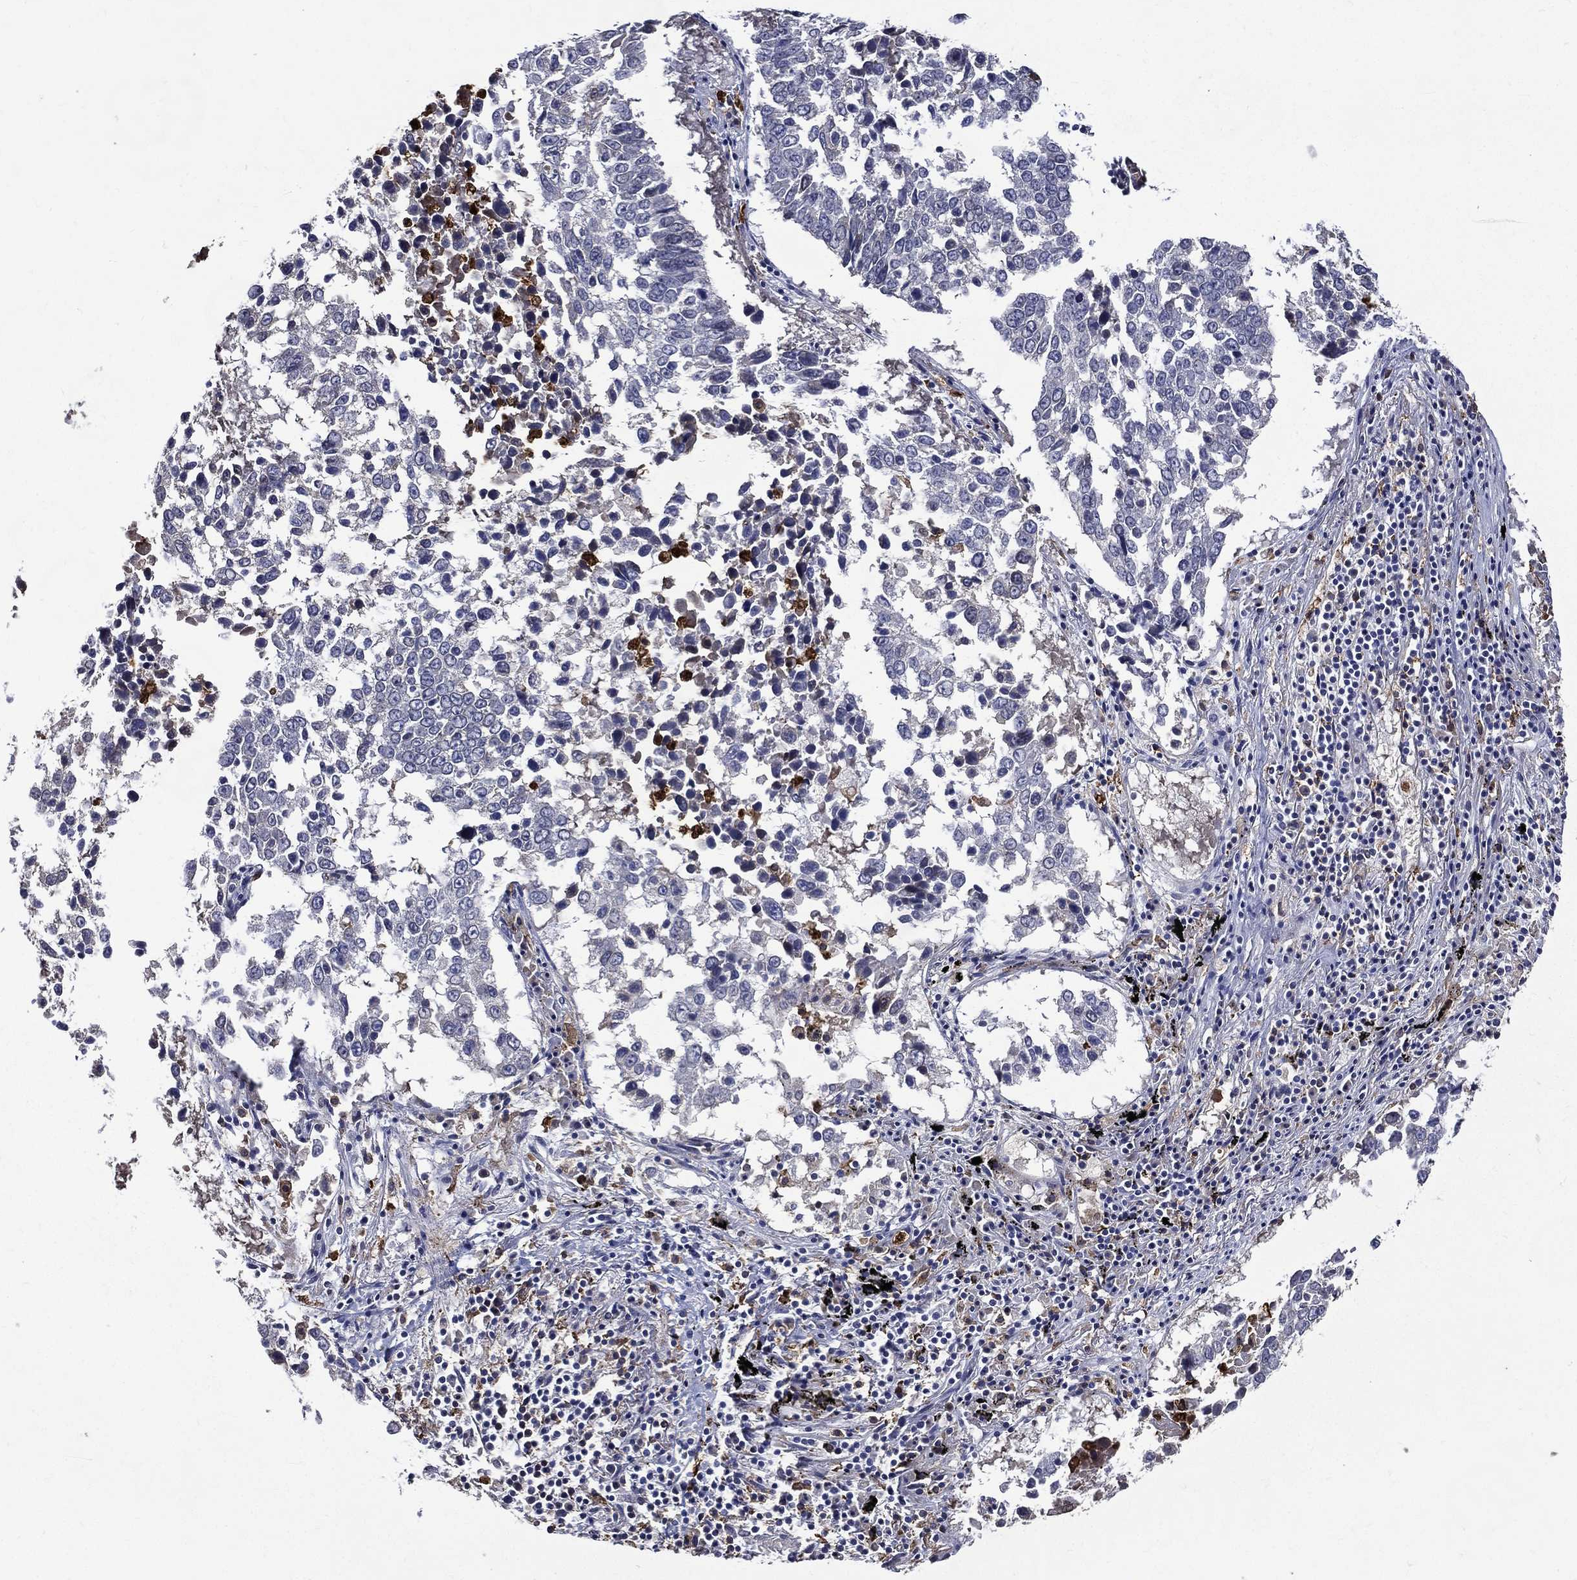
{"staining": {"intensity": "negative", "quantity": "none", "location": "none"}, "tissue": "lung cancer", "cell_type": "Tumor cells", "image_type": "cancer", "snomed": [{"axis": "morphology", "description": "Squamous cell carcinoma, NOS"}, {"axis": "topography", "description": "Lung"}], "caption": "Tumor cells are negative for protein expression in human lung cancer (squamous cell carcinoma).", "gene": "GPR171", "patient": {"sex": "male", "age": 82}}